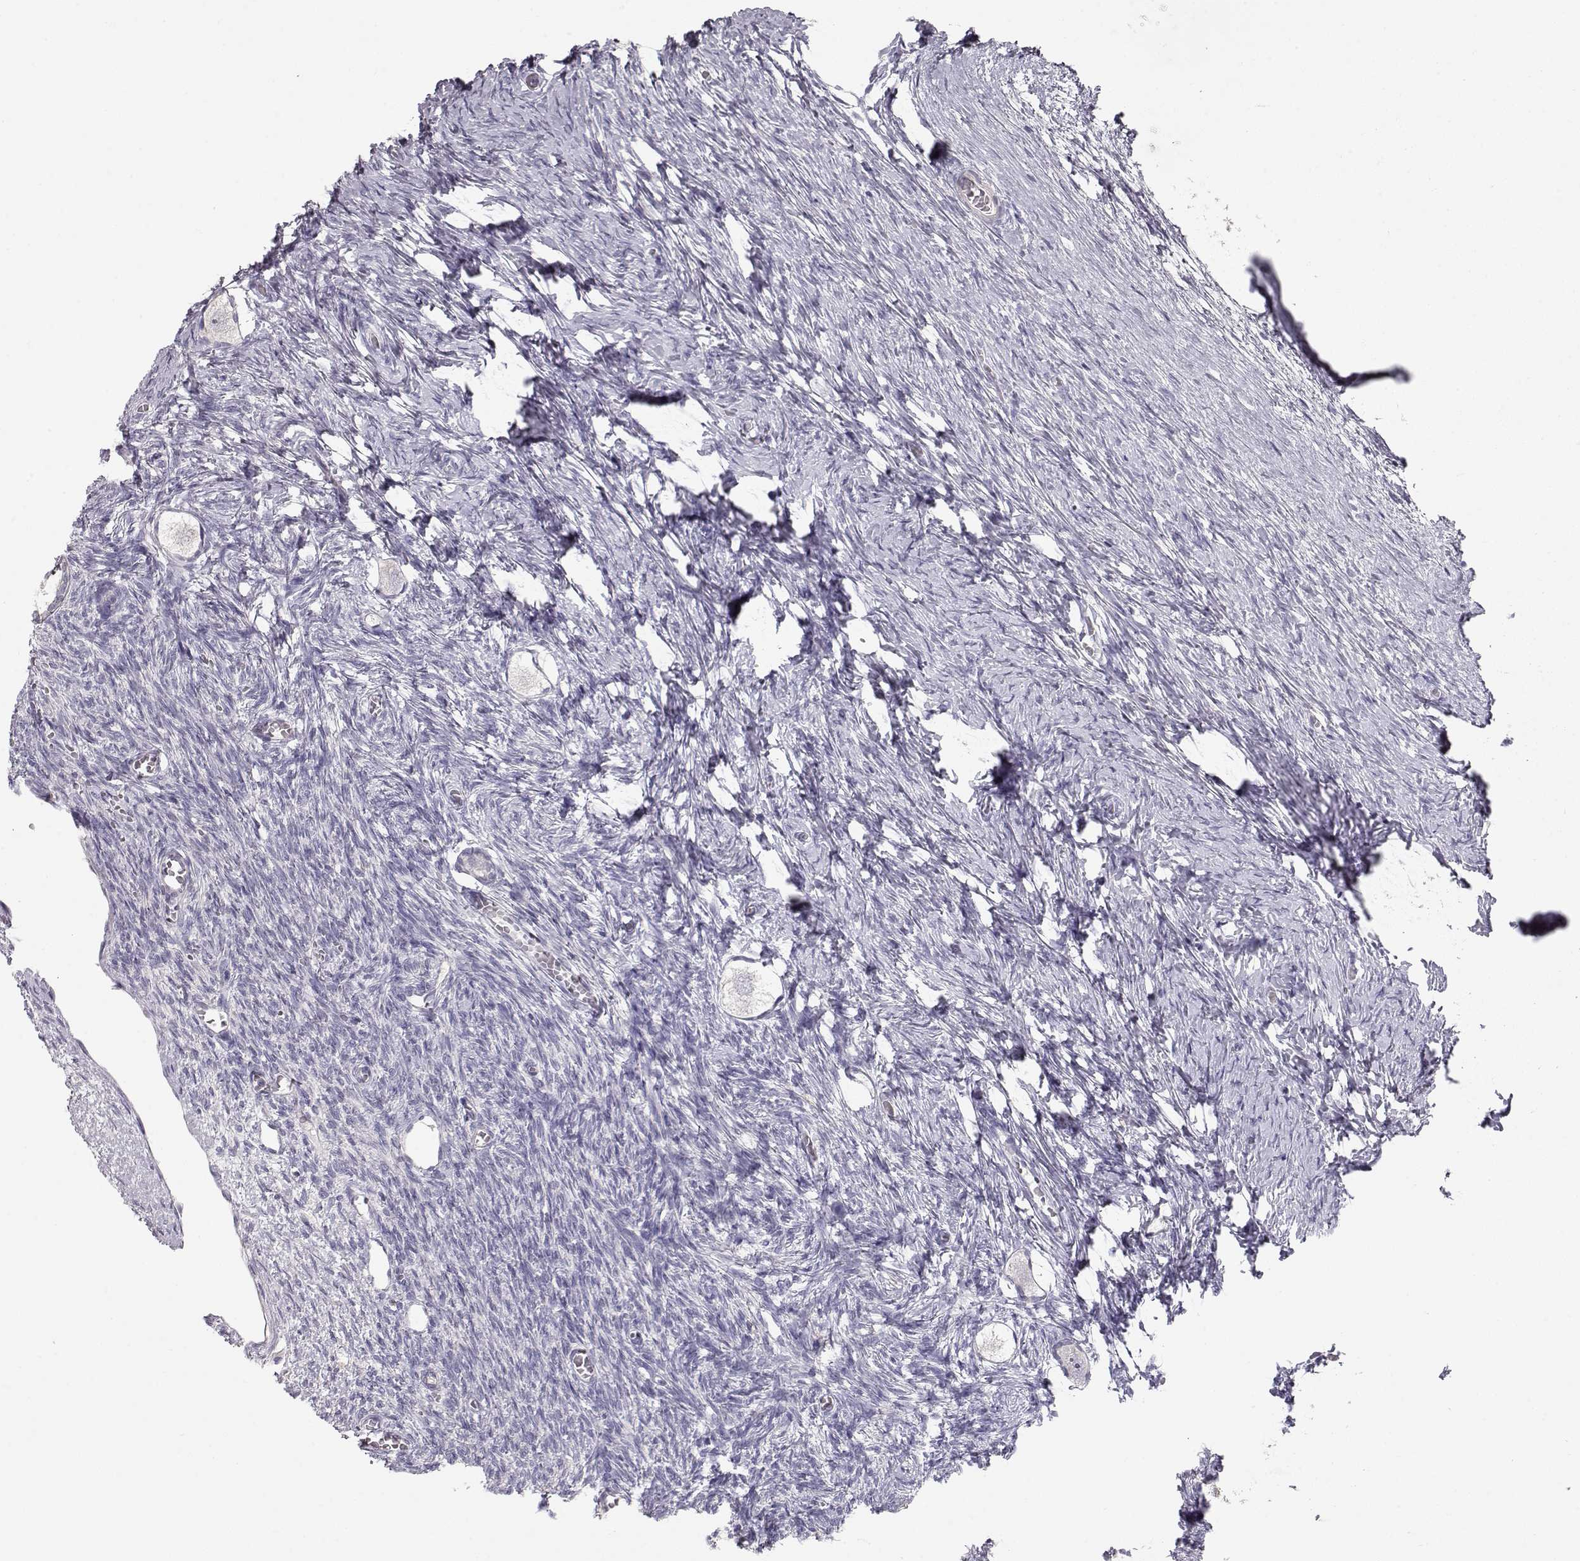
{"staining": {"intensity": "negative", "quantity": "none", "location": "none"}, "tissue": "ovary", "cell_type": "Follicle cells", "image_type": "normal", "snomed": [{"axis": "morphology", "description": "Normal tissue, NOS"}, {"axis": "topography", "description": "Ovary"}], "caption": "The image reveals no staining of follicle cells in unremarkable ovary. The staining was performed using DAB to visualize the protein expression in brown, while the nuclei were stained in blue with hematoxylin (Magnification: 20x).", "gene": "SLC18A1", "patient": {"sex": "female", "age": 27}}